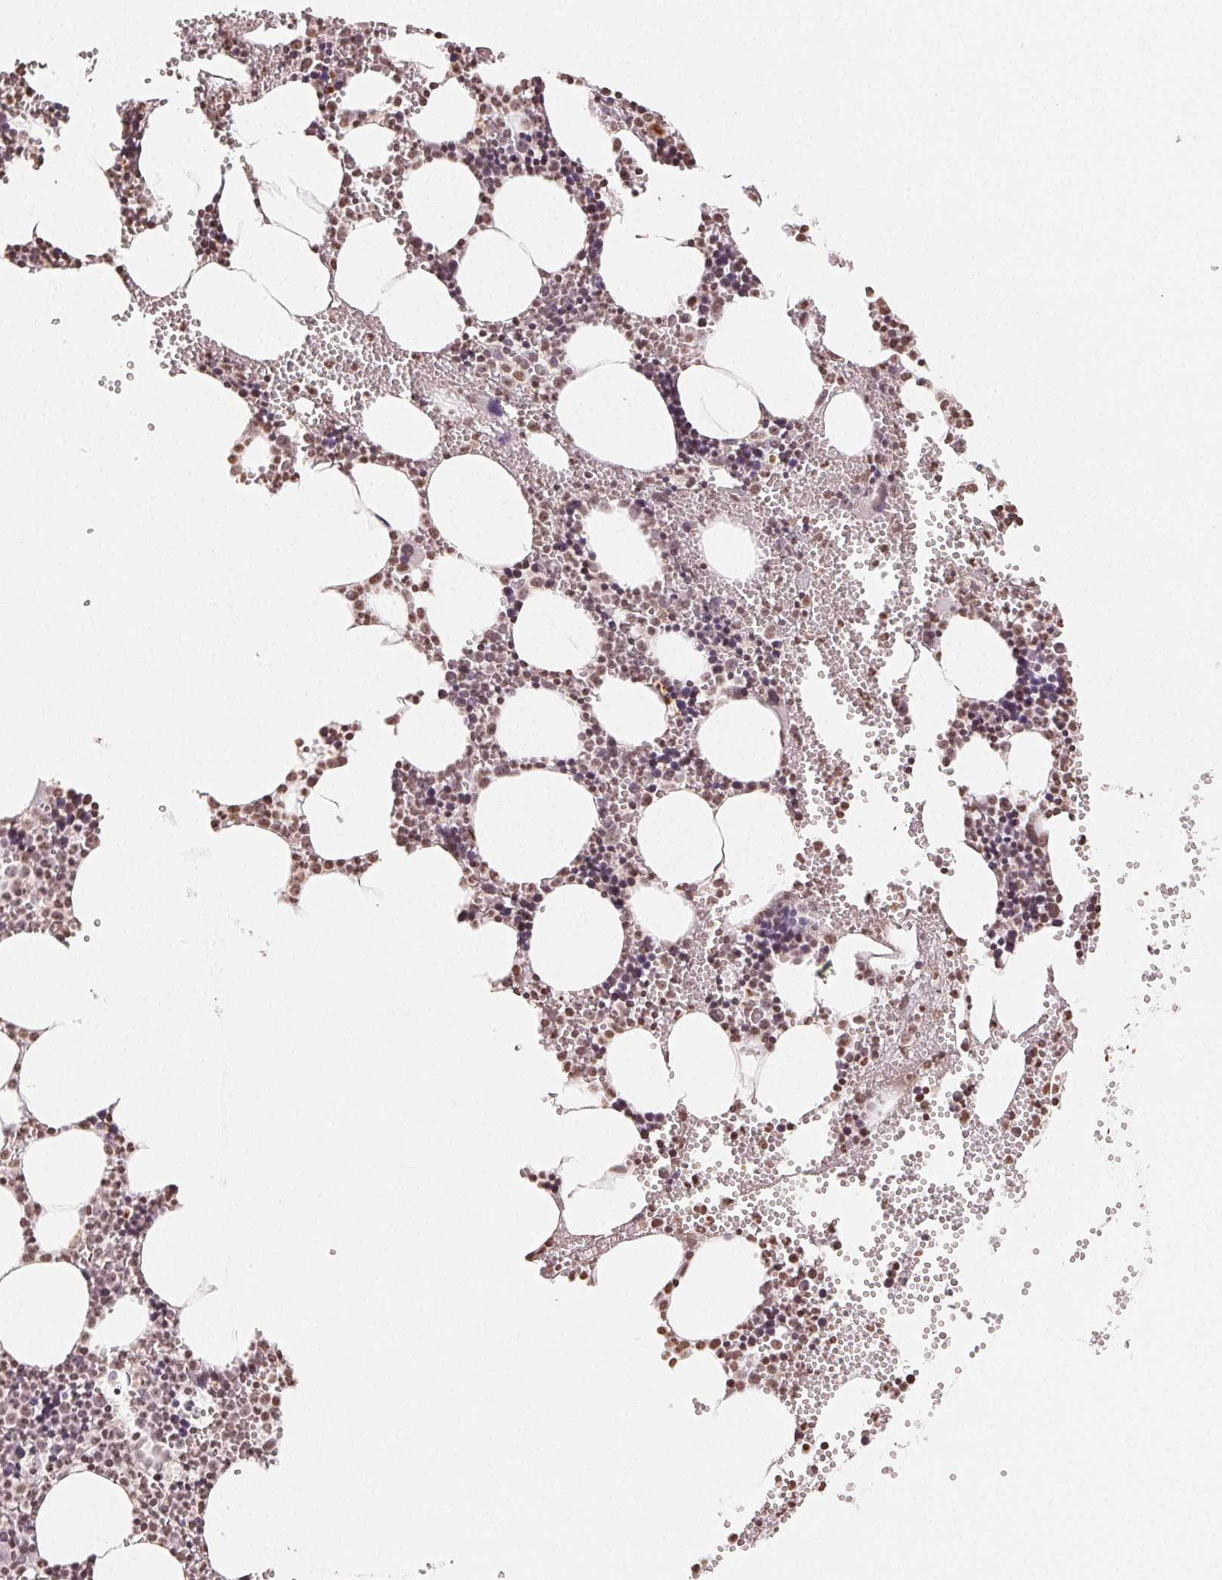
{"staining": {"intensity": "moderate", "quantity": "25%-75%", "location": "nuclear"}, "tissue": "bone marrow", "cell_type": "Hematopoietic cells", "image_type": "normal", "snomed": [{"axis": "morphology", "description": "Normal tissue, NOS"}, {"axis": "topography", "description": "Bone marrow"}], "caption": "Immunohistochemistry of benign bone marrow shows medium levels of moderate nuclear positivity in approximately 25%-75% of hematopoietic cells. (brown staining indicates protein expression, while blue staining denotes nuclei).", "gene": "TBP", "patient": {"sex": "male", "age": 89}}